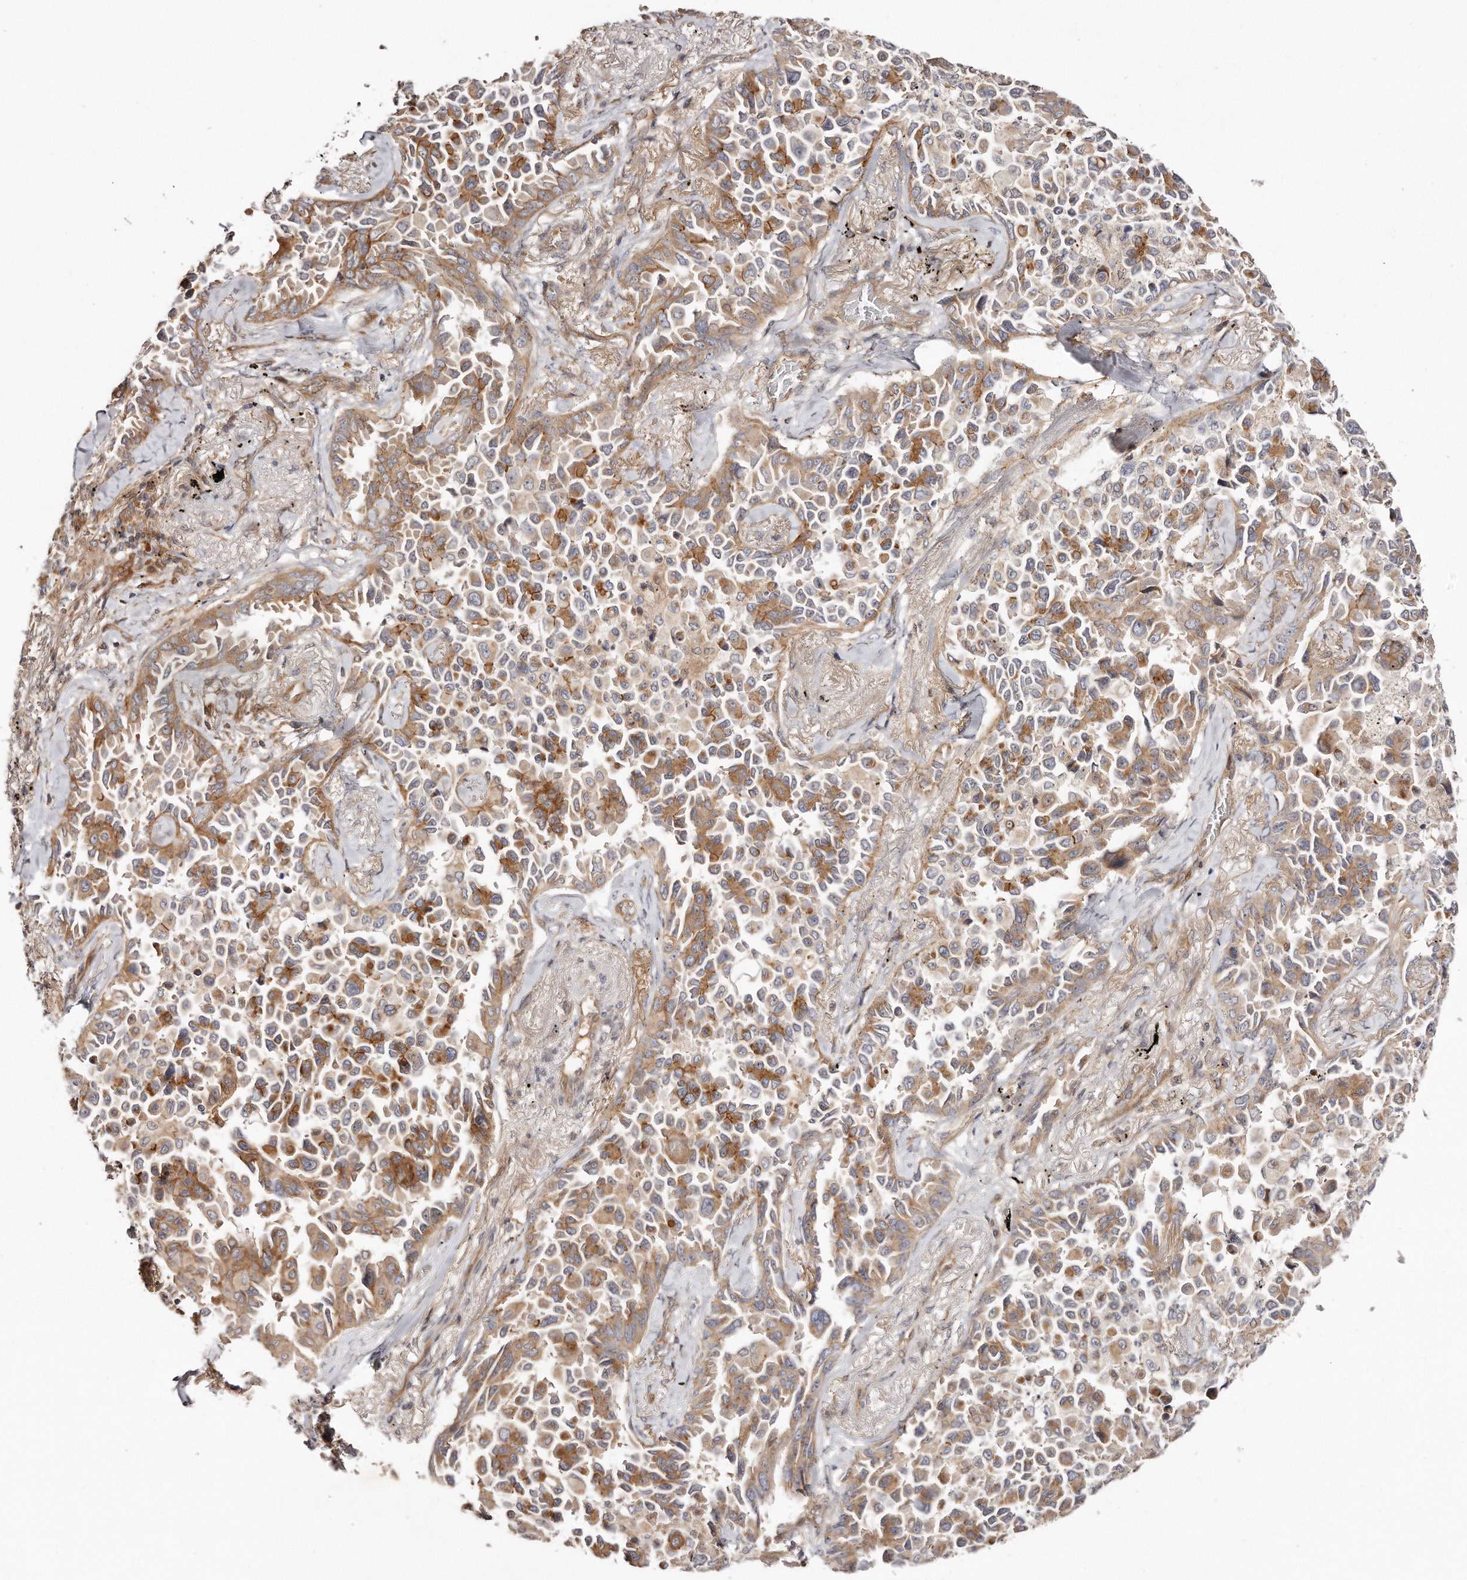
{"staining": {"intensity": "moderate", "quantity": ">75%", "location": "cytoplasmic/membranous"}, "tissue": "lung cancer", "cell_type": "Tumor cells", "image_type": "cancer", "snomed": [{"axis": "morphology", "description": "Adenocarcinoma, NOS"}, {"axis": "topography", "description": "Lung"}], "caption": "DAB (3,3'-diaminobenzidine) immunohistochemical staining of human lung cancer exhibits moderate cytoplasmic/membranous protein positivity in about >75% of tumor cells. The protein of interest is stained brown, and the nuclei are stained in blue (DAB IHC with brightfield microscopy, high magnification).", "gene": "GBP4", "patient": {"sex": "female", "age": 67}}